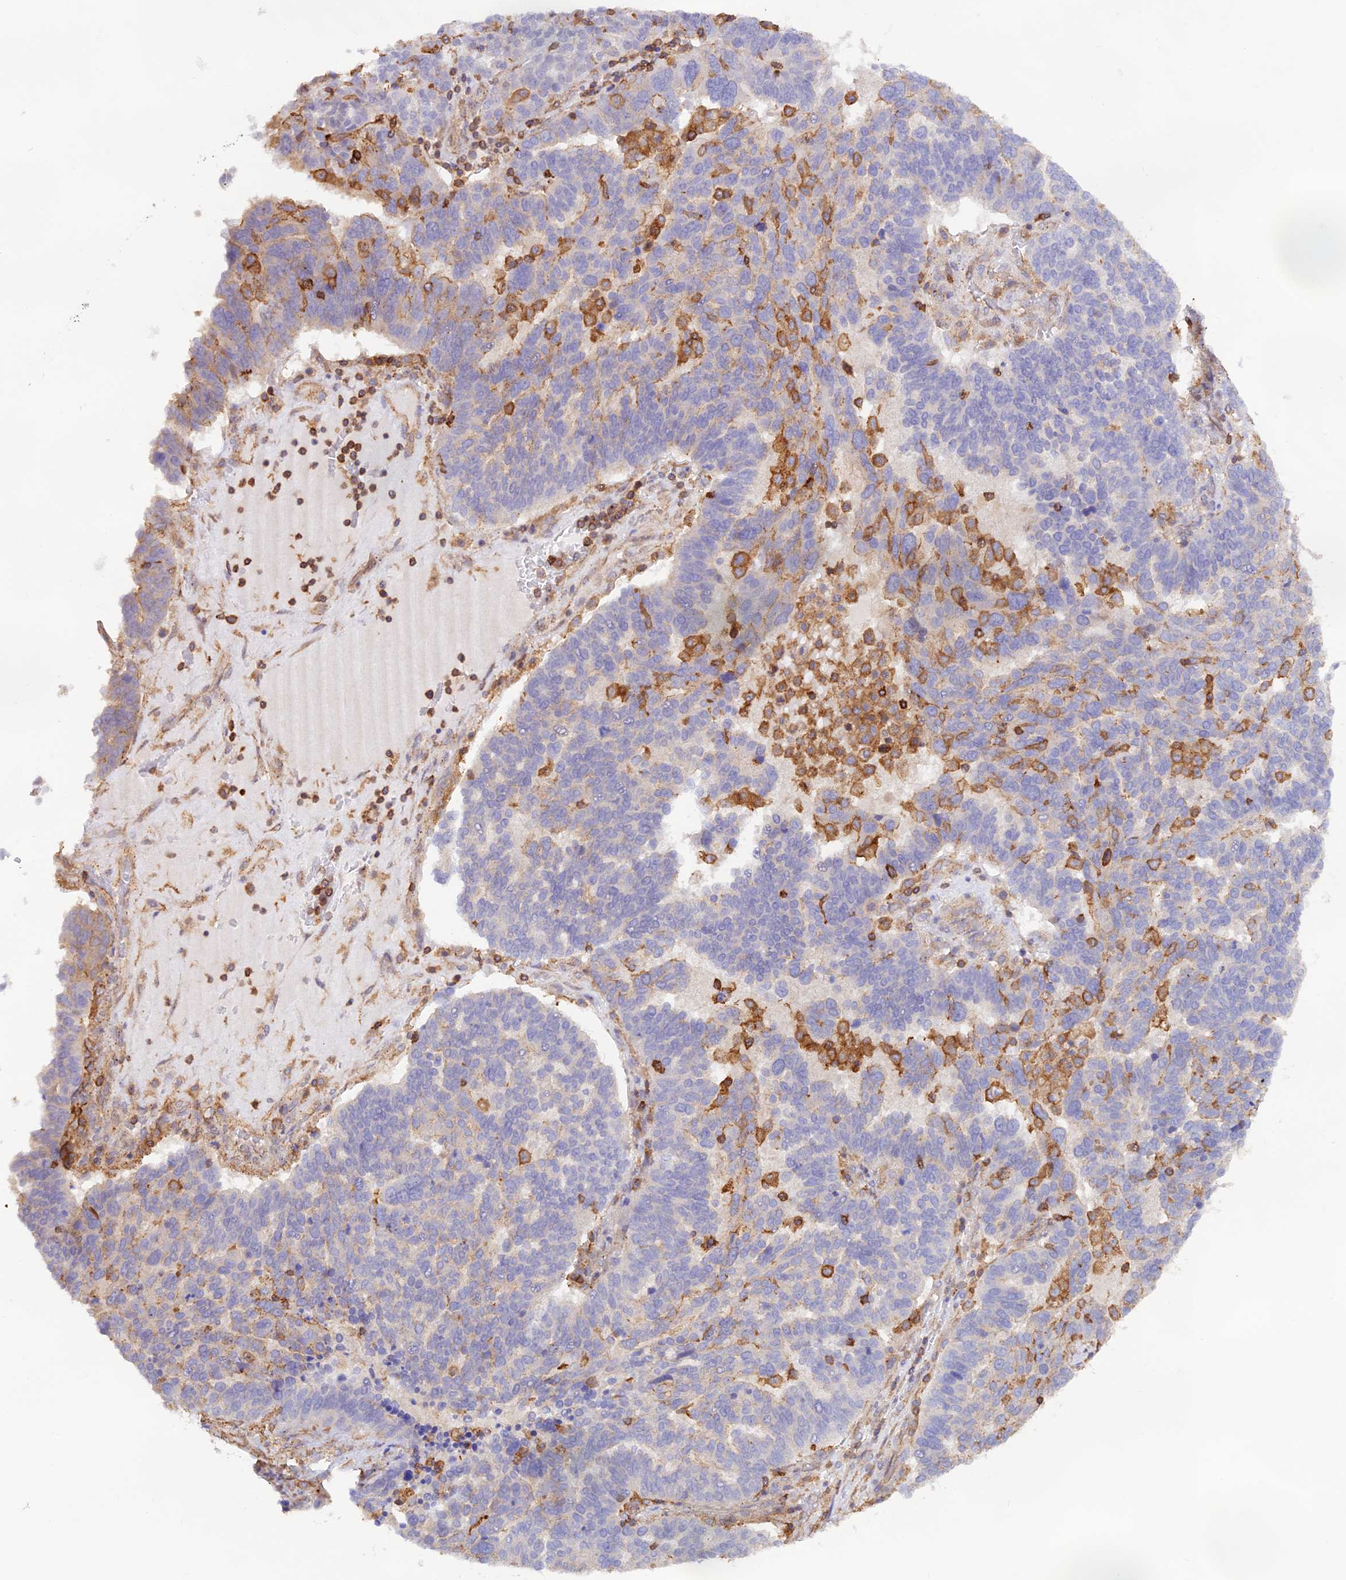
{"staining": {"intensity": "negative", "quantity": "none", "location": "none"}, "tissue": "ovarian cancer", "cell_type": "Tumor cells", "image_type": "cancer", "snomed": [{"axis": "morphology", "description": "Cystadenocarcinoma, serous, NOS"}, {"axis": "topography", "description": "Ovary"}], "caption": "Tumor cells are negative for brown protein staining in ovarian cancer. (Brightfield microscopy of DAB (3,3'-diaminobenzidine) immunohistochemistry (IHC) at high magnification).", "gene": "DENND1C", "patient": {"sex": "female", "age": 59}}